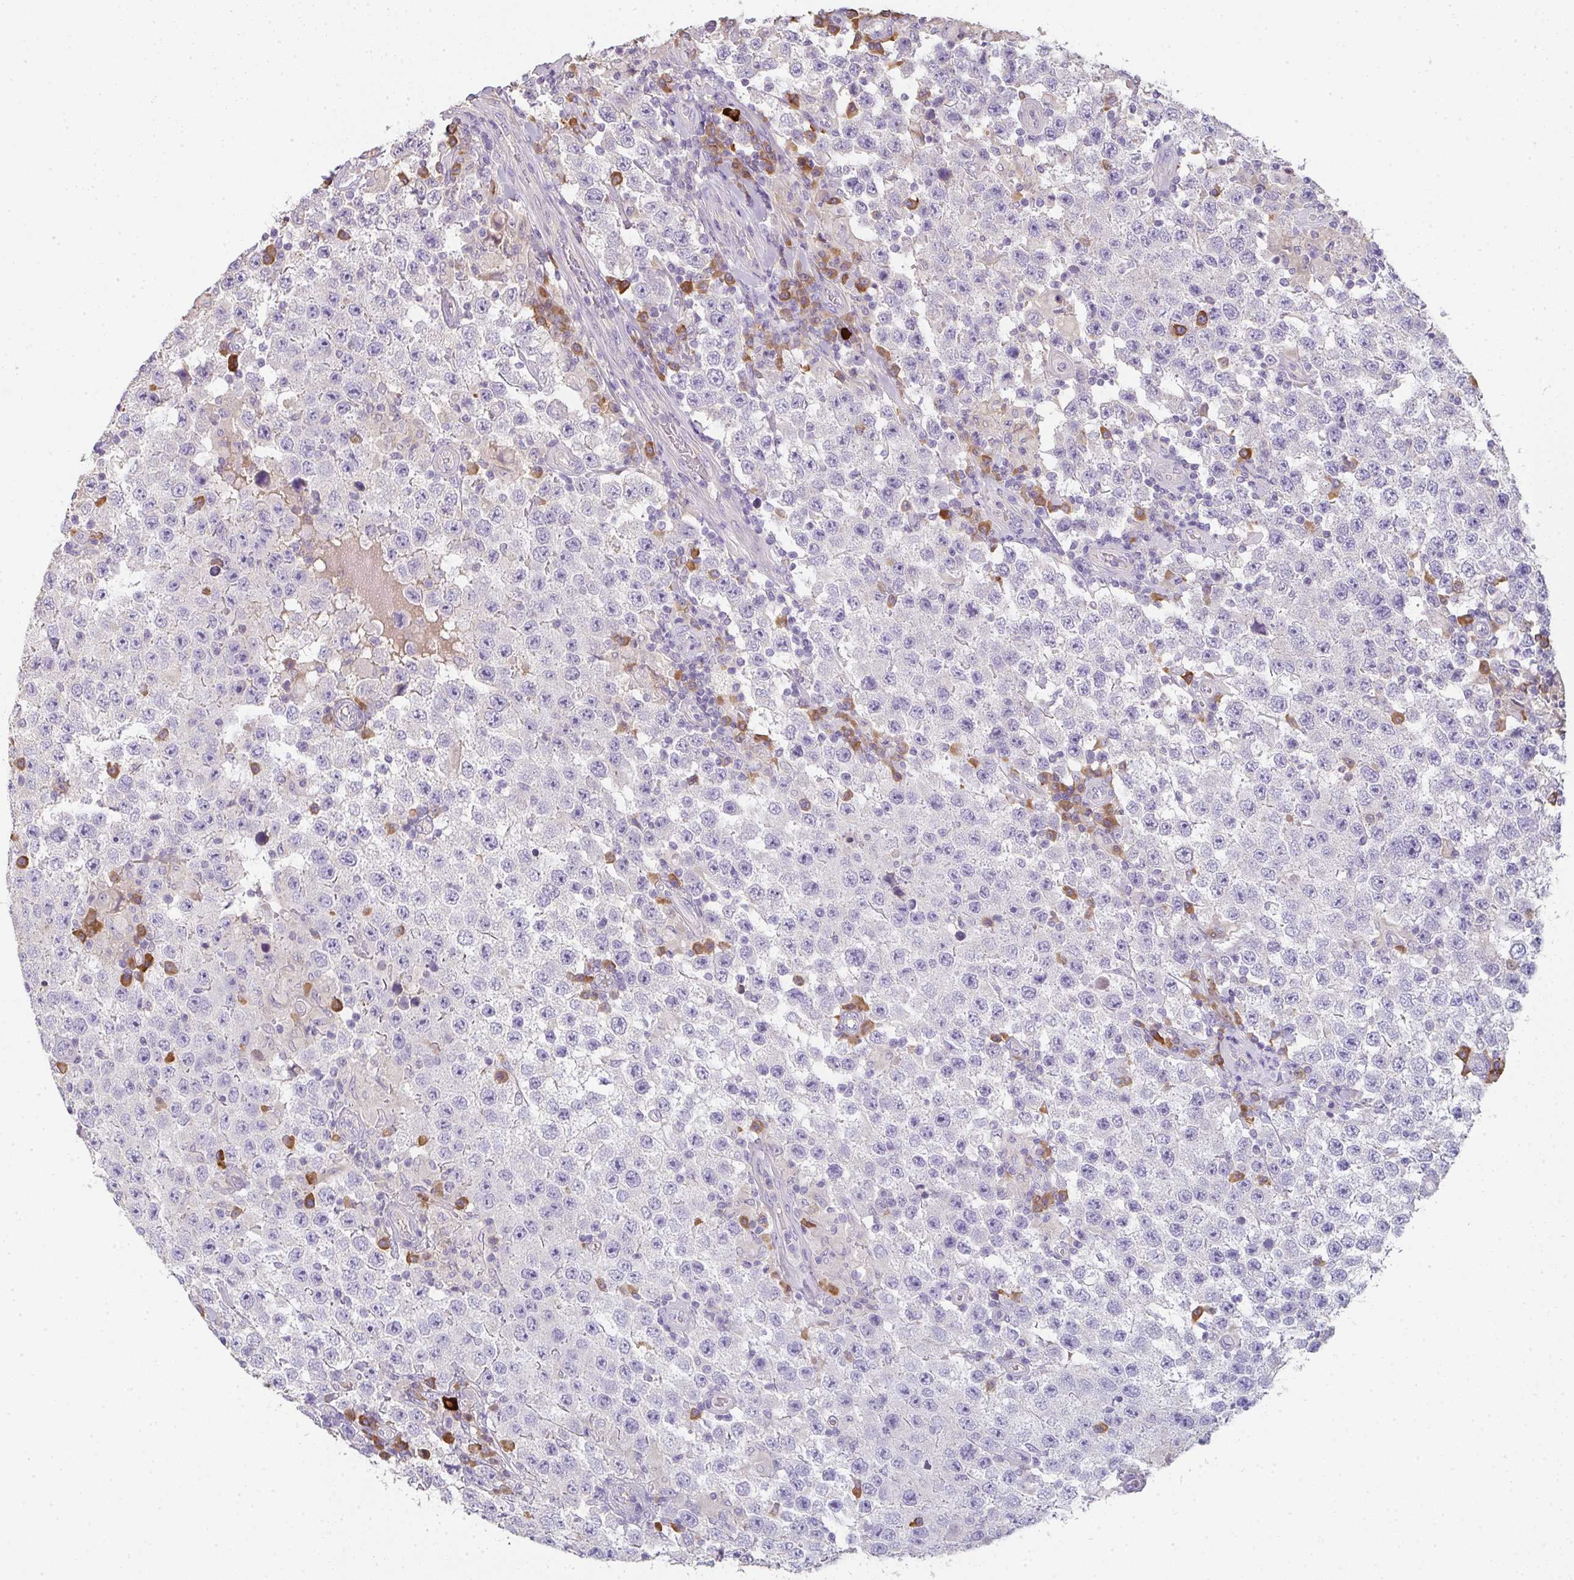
{"staining": {"intensity": "negative", "quantity": "none", "location": "none"}, "tissue": "testis cancer", "cell_type": "Tumor cells", "image_type": "cancer", "snomed": [{"axis": "morphology", "description": "Normal tissue, NOS"}, {"axis": "morphology", "description": "Urothelial carcinoma, High grade"}, {"axis": "morphology", "description": "Seminoma, NOS"}, {"axis": "morphology", "description": "Carcinoma, Embryonal, NOS"}, {"axis": "topography", "description": "Urinary bladder"}, {"axis": "topography", "description": "Testis"}], "caption": "High magnification brightfield microscopy of testis cancer stained with DAB (3,3'-diaminobenzidine) (brown) and counterstained with hematoxylin (blue): tumor cells show no significant expression.", "gene": "ZNF215", "patient": {"sex": "male", "age": 41}}